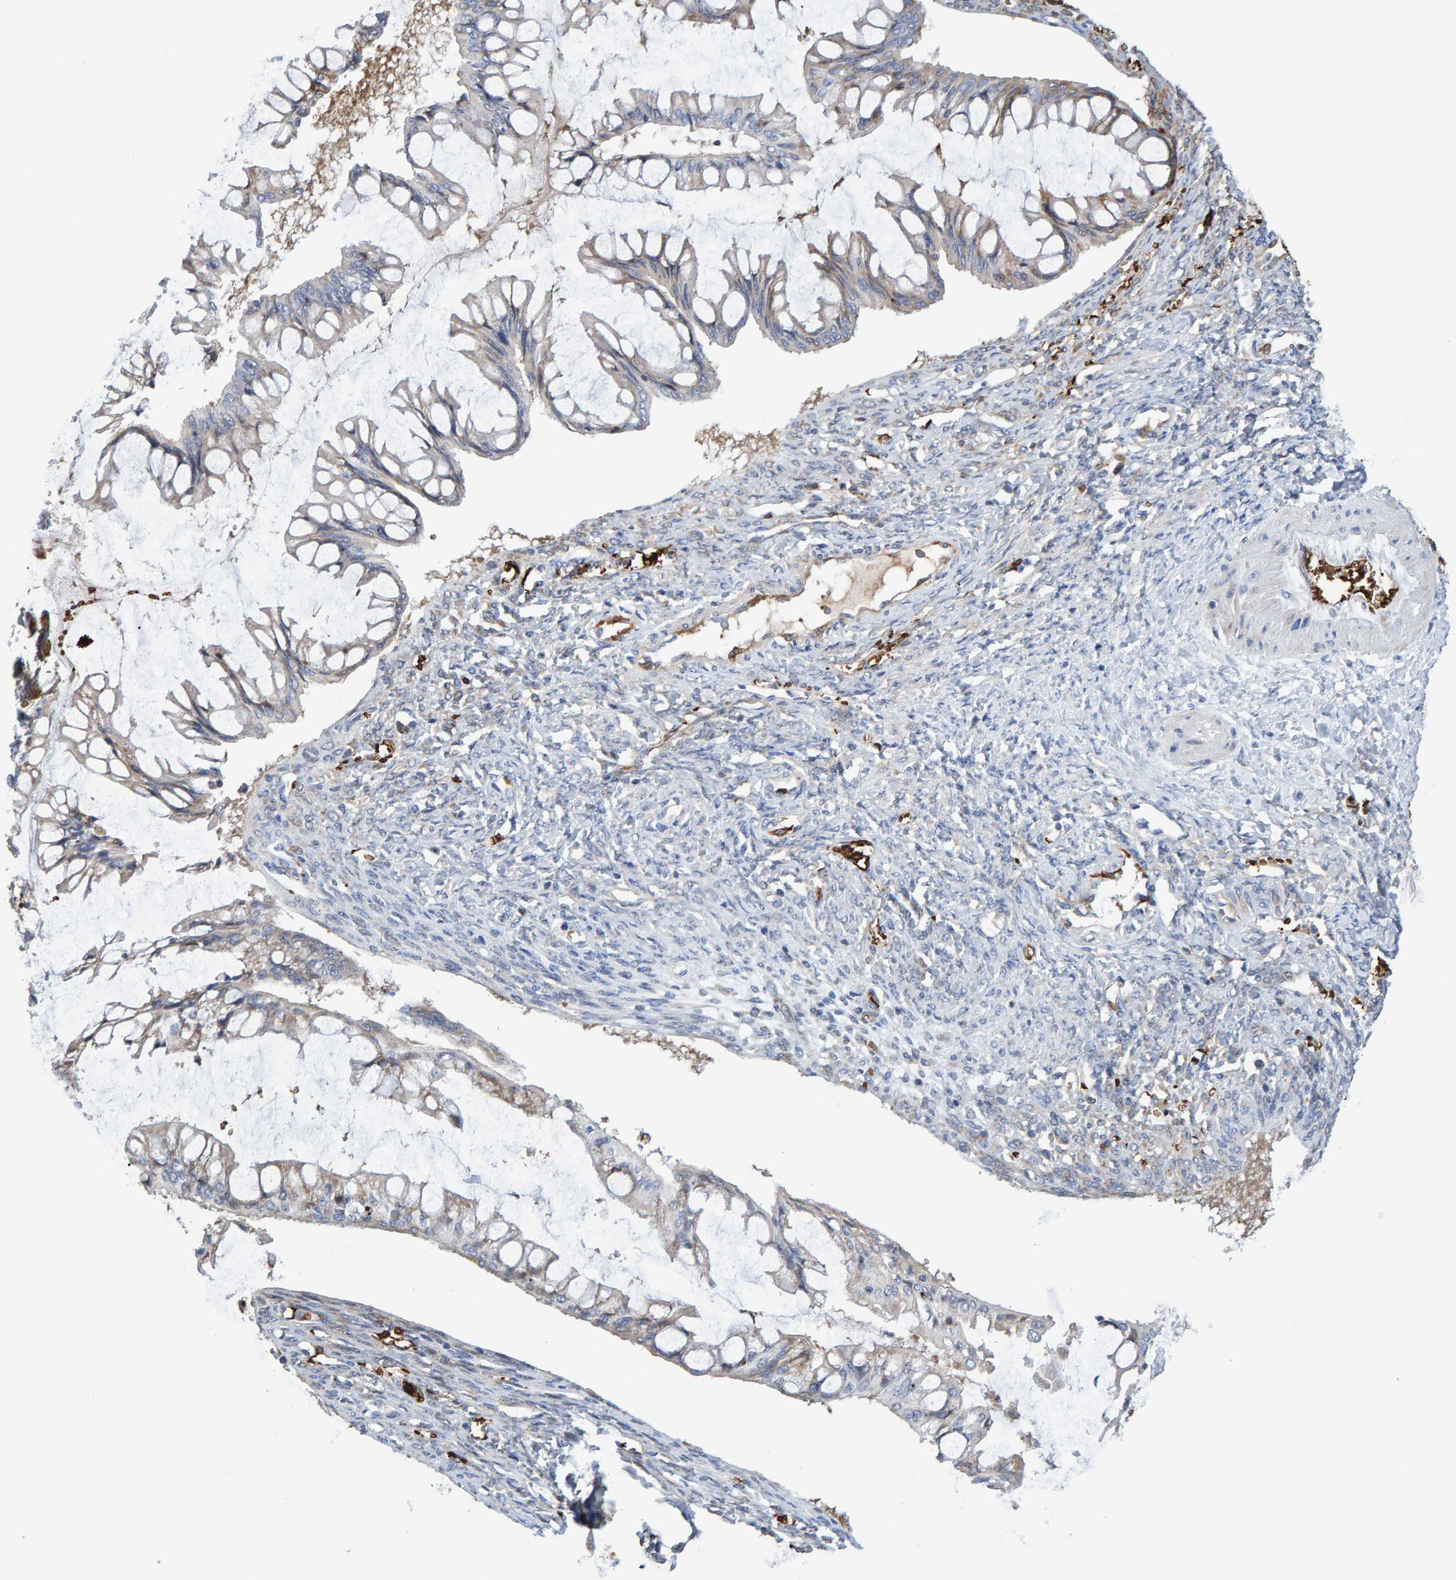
{"staining": {"intensity": "weak", "quantity": ">75%", "location": "cytoplasmic/membranous"}, "tissue": "ovarian cancer", "cell_type": "Tumor cells", "image_type": "cancer", "snomed": [{"axis": "morphology", "description": "Cystadenocarcinoma, mucinous, NOS"}, {"axis": "topography", "description": "Ovary"}], "caption": "This is a micrograph of IHC staining of ovarian cancer (mucinous cystadenocarcinoma), which shows weak staining in the cytoplasmic/membranous of tumor cells.", "gene": "VPS9D1", "patient": {"sex": "female", "age": 73}}